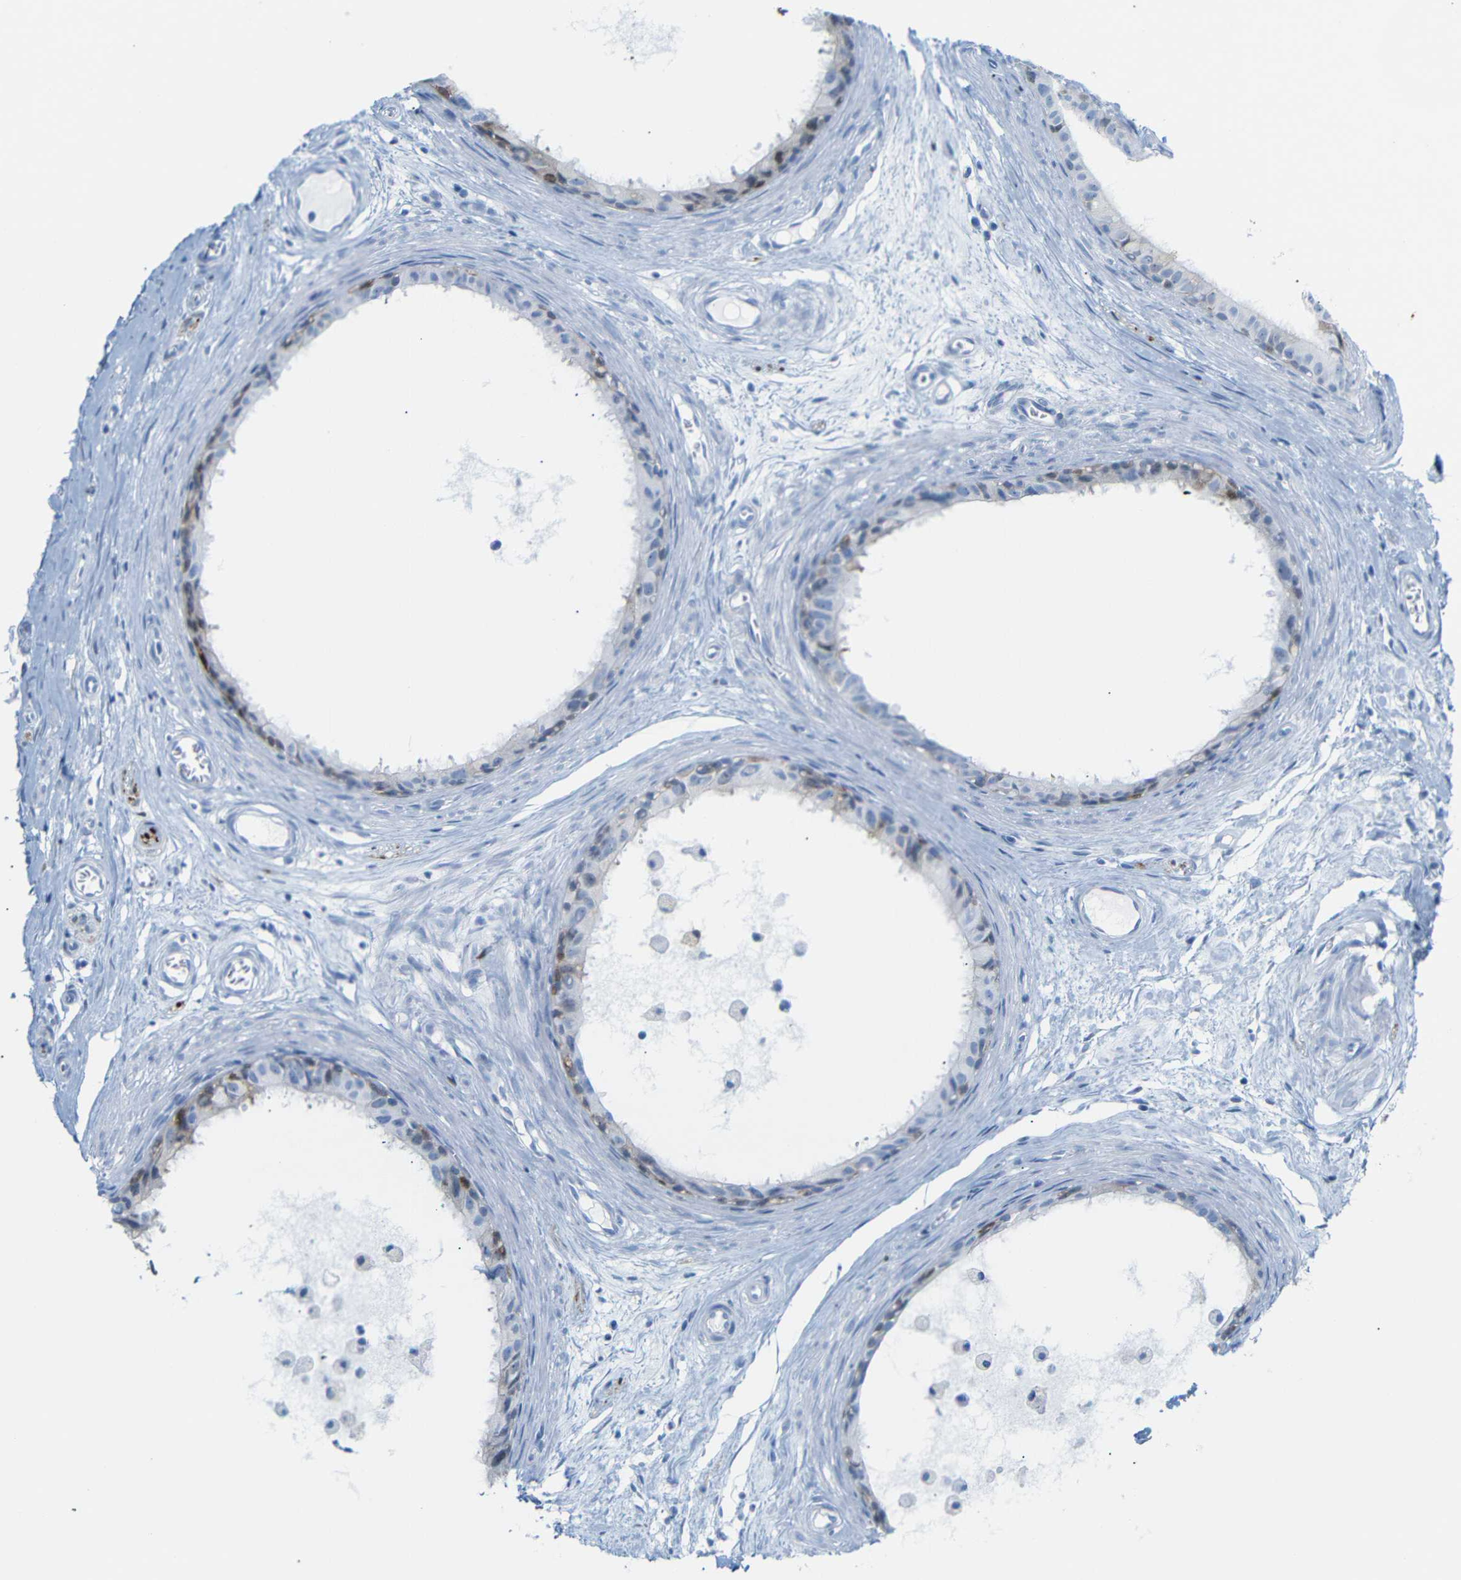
{"staining": {"intensity": "moderate", "quantity": "<25%", "location": "cytoplasmic/membranous,nuclear"}, "tissue": "epididymis", "cell_type": "Glandular cells", "image_type": "normal", "snomed": [{"axis": "morphology", "description": "Normal tissue, NOS"}, {"axis": "morphology", "description": "Inflammation, NOS"}, {"axis": "topography", "description": "Epididymis"}], "caption": "IHC staining of benign epididymis, which reveals low levels of moderate cytoplasmic/membranous,nuclear staining in approximately <25% of glandular cells indicating moderate cytoplasmic/membranous,nuclear protein positivity. The staining was performed using DAB (3,3'-diaminobenzidine) (brown) for protein detection and nuclei were counterstained in hematoxylin (blue).", "gene": "MT1A", "patient": {"sex": "male", "age": 85}}